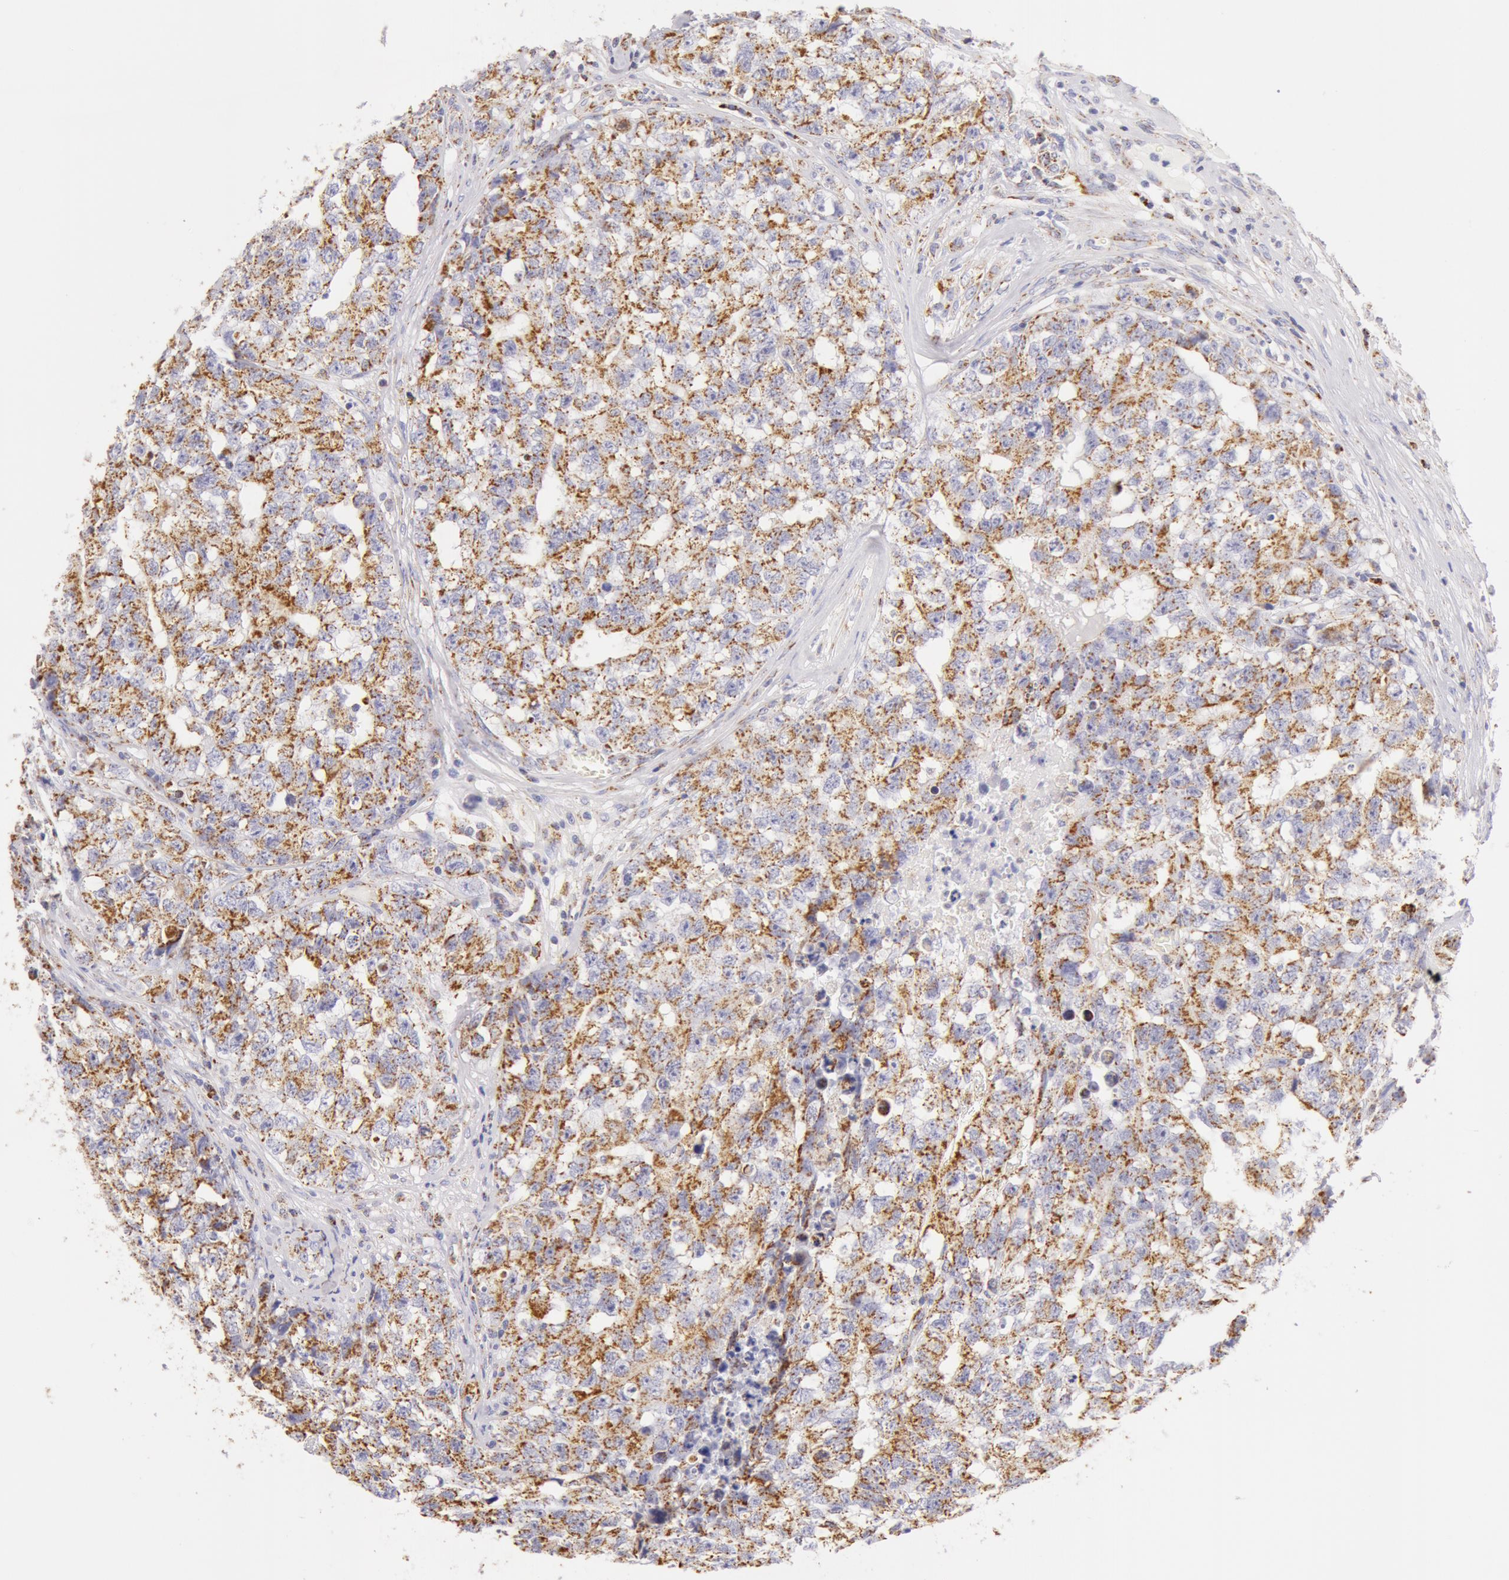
{"staining": {"intensity": "moderate", "quantity": "25%-75%", "location": "cytoplasmic/membranous"}, "tissue": "testis cancer", "cell_type": "Tumor cells", "image_type": "cancer", "snomed": [{"axis": "morphology", "description": "Carcinoma, Embryonal, NOS"}, {"axis": "topography", "description": "Testis"}], "caption": "Testis embryonal carcinoma was stained to show a protein in brown. There is medium levels of moderate cytoplasmic/membranous expression in approximately 25%-75% of tumor cells.", "gene": "ATP5F1B", "patient": {"sex": "male", "age": 31}}